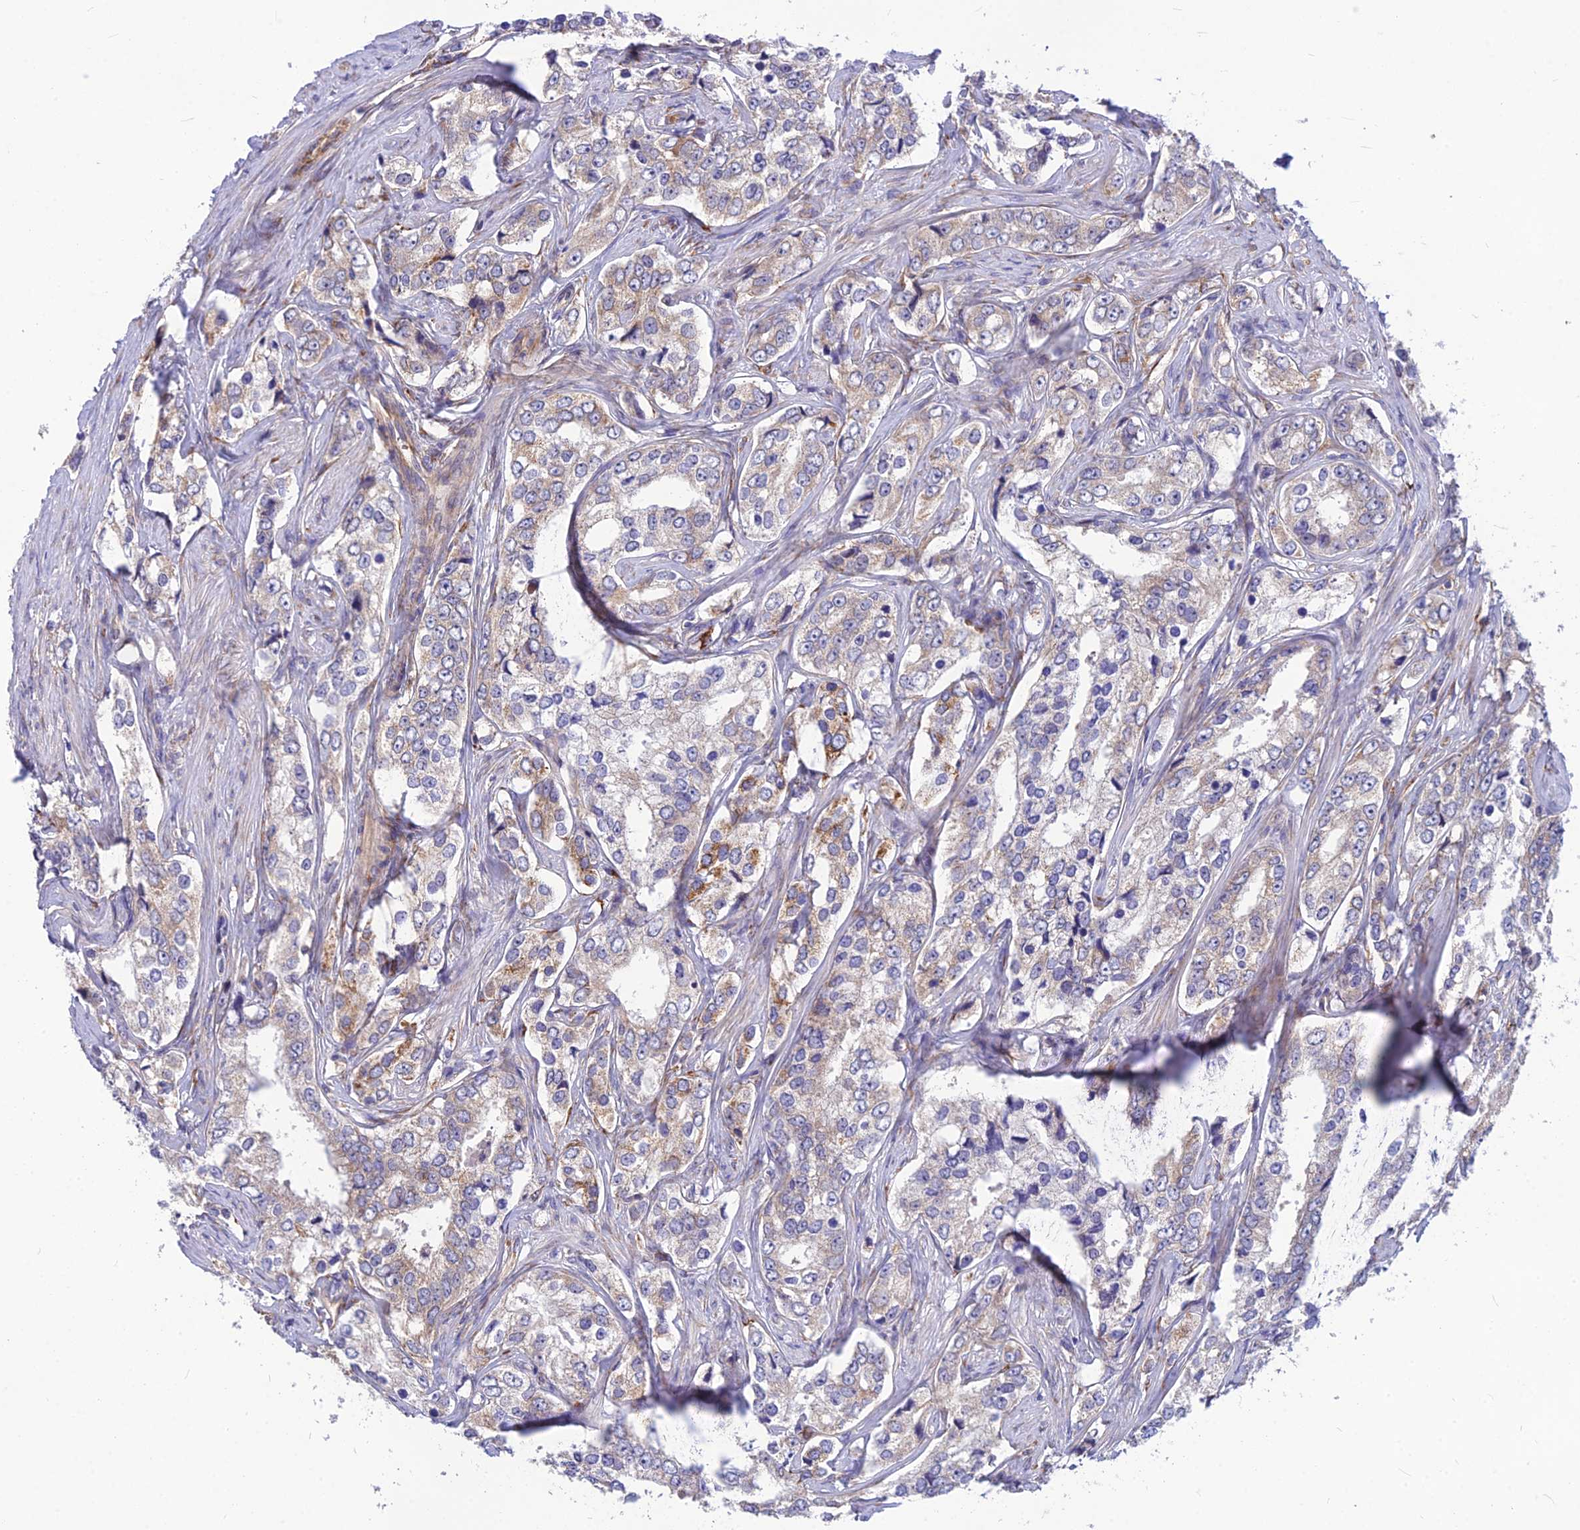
{"staining": {"intensity": "moderate", "quantity": "<25%", "location": "cytoplasmic/membranous"}, "tissue": "prostate cancer", "cell_type": "Tumor cells", "image_type": "cancer", "snomed": [{"axis": "morphology", "description": "Adenocarcinoma, High grade"}, {"axis": "topography", "description": "Prostate"}], "caption": "Prostate high-grade adenocarcinoma was stained to show a protein in brown. There is low levels of moderate cytoplasmic/membranous staining in about <25% of tumor cells.", "gene": "PTCD2", "patient": {"sex": "male", "age": 66}}